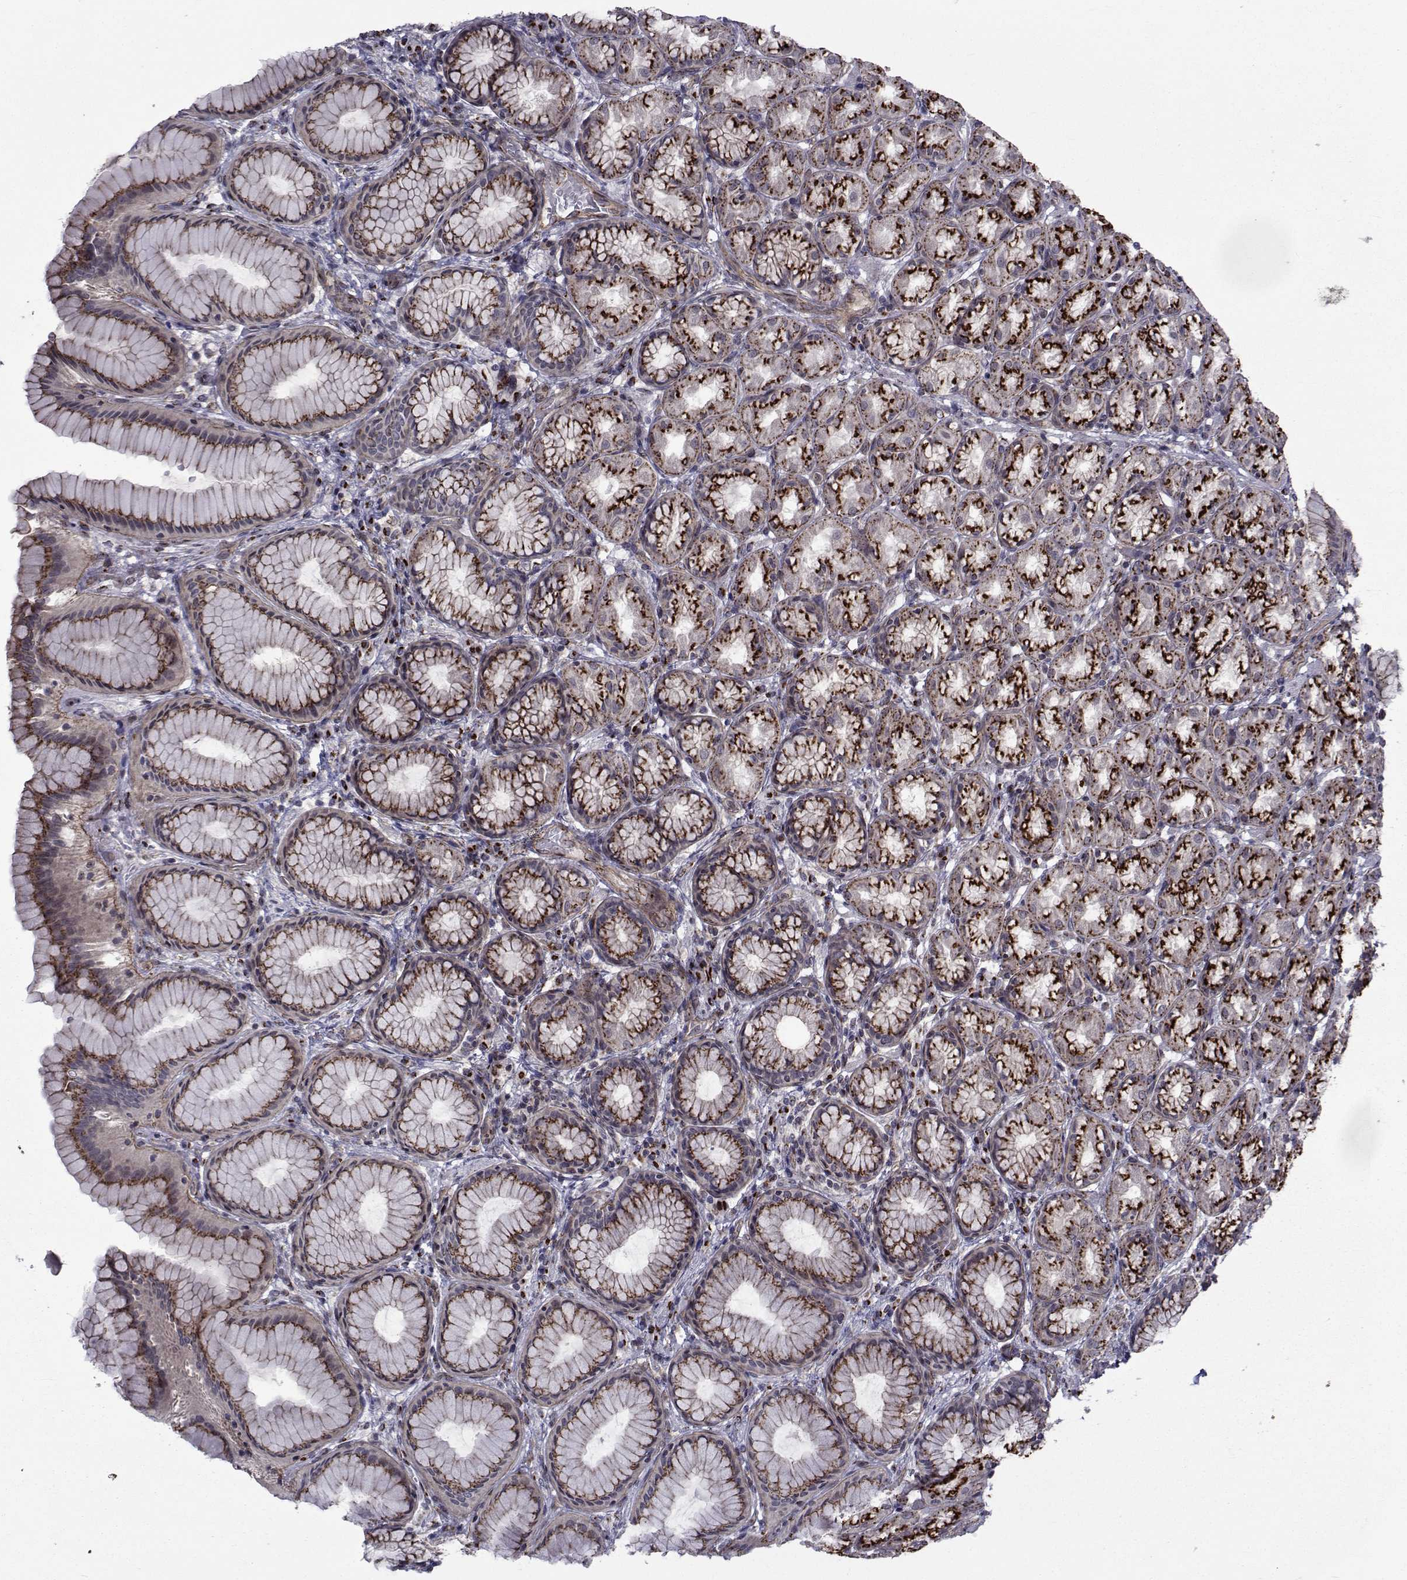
{"staining": {"intensity": "strong", "quantity": ">75%", "location": "cytoplasmic/membranous"}, "tissue": "stomach", "cell_type": "Glandular cells", "image_type": "normal", "snomed": [{"axis": "morphology", "description": "Normal tissue, NOS"}, {"axis": "morphology", "description": "Adenocarcinoma, NOS"}, {"axis": "topography", "description": "Stomach"}], "caption": "High-magnification brightfield microscopy of unremarkable stomach stained with DAB (brown) and counterstained with hematoxylin (blue). glandular cells exhibit strong cytoplasmic/membranous expression is present in about>75% of cells.", "gene": "ATP6V1C2", "patient": {"sex": "female", "age": 79}}